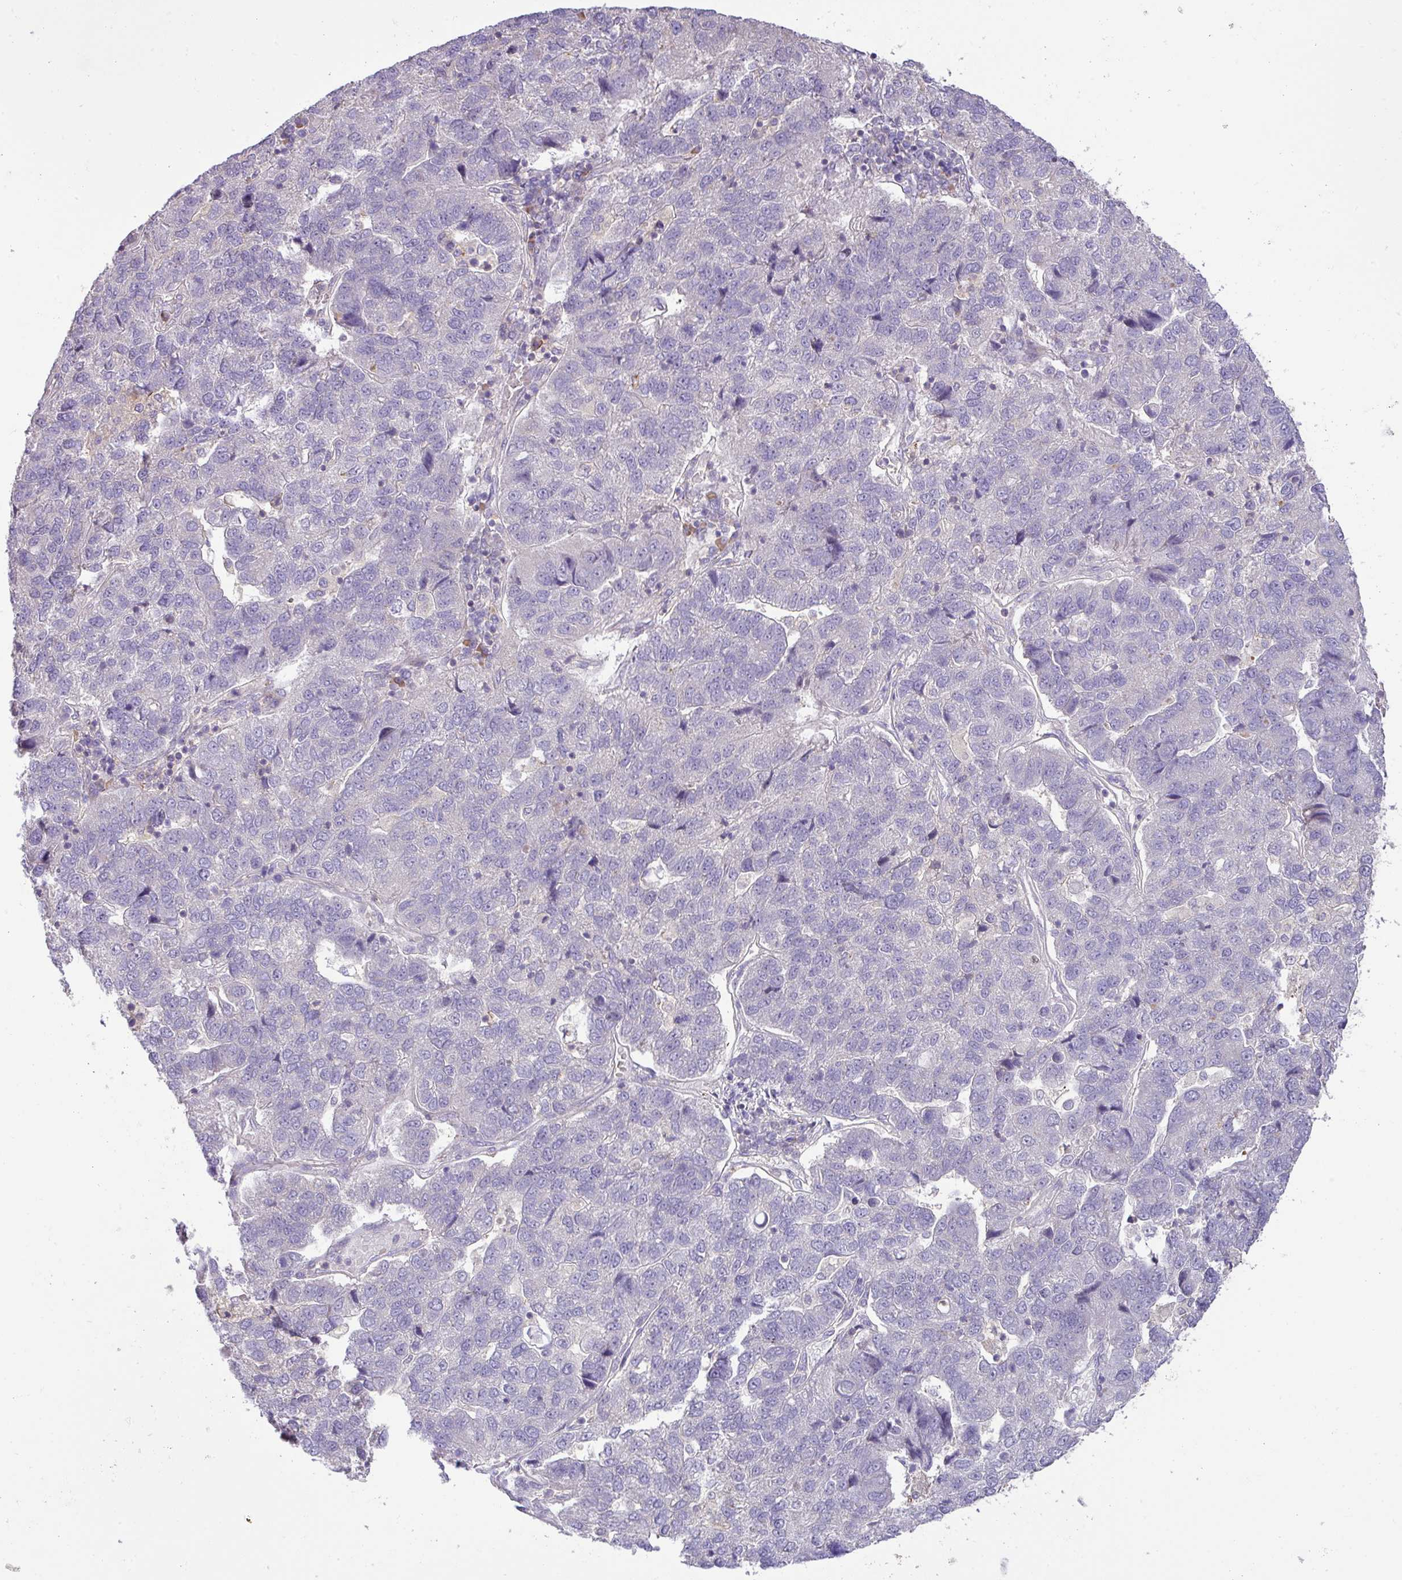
{"staining": {"intensity": "negative", "quantity": "none", "location": "none"}, "tissue": "pancreatic cancer", "cell_type": "Tumor cells", "image_type": "cancer", "snomed": [{"axis": "morphology", "description": "Adenocarcinoma, NOS"}, {"axis": "topography", "description": "Pancreas"}], "caption": "Immunohistochemical staining of pancreatic cancer (adenocarcinoma) exhibits no significant expression in tumor cells.", "gene": "HOXC13", "patient": {"sex": "female", "age": 61}}